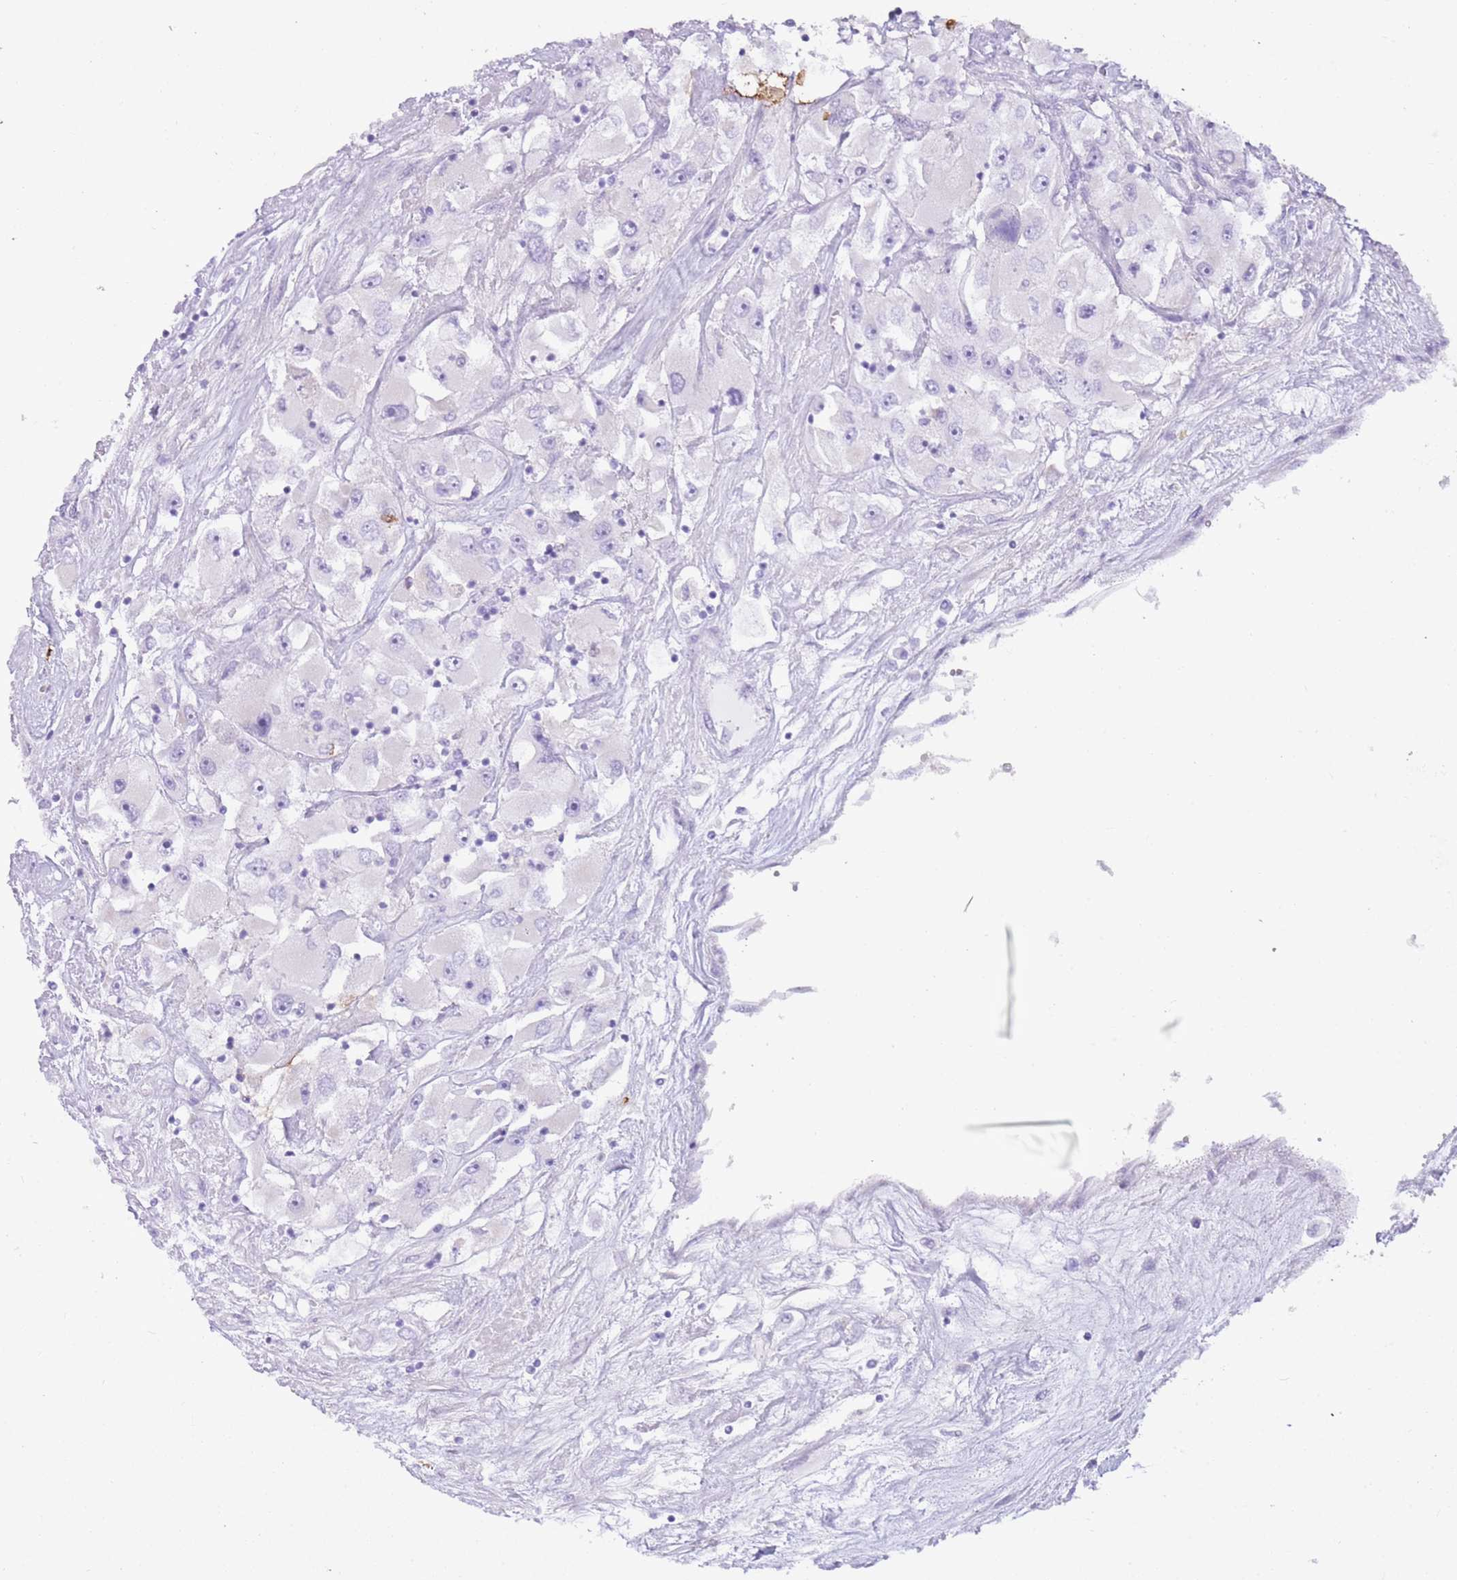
{"staining": {"intensity": "negative", "quantity": "none", "location": "none"}, "tissue": "renal cancer", "cell_type": "Tumor cells", "image_type": "cancer", "snomed": [{"axis": "morphology", "description": "Adenocarcinoma, NOS"}, {"axis": "topography", "description": "Kidney"}], "caption": "High power microscopy histopathology image of an immunohistochemistry photomicrograph of renal adenocarcinoma, revealing no significant staining in tumor cells.", "gene": "CD177", "patient": {"sex": "female", "age": 52}}